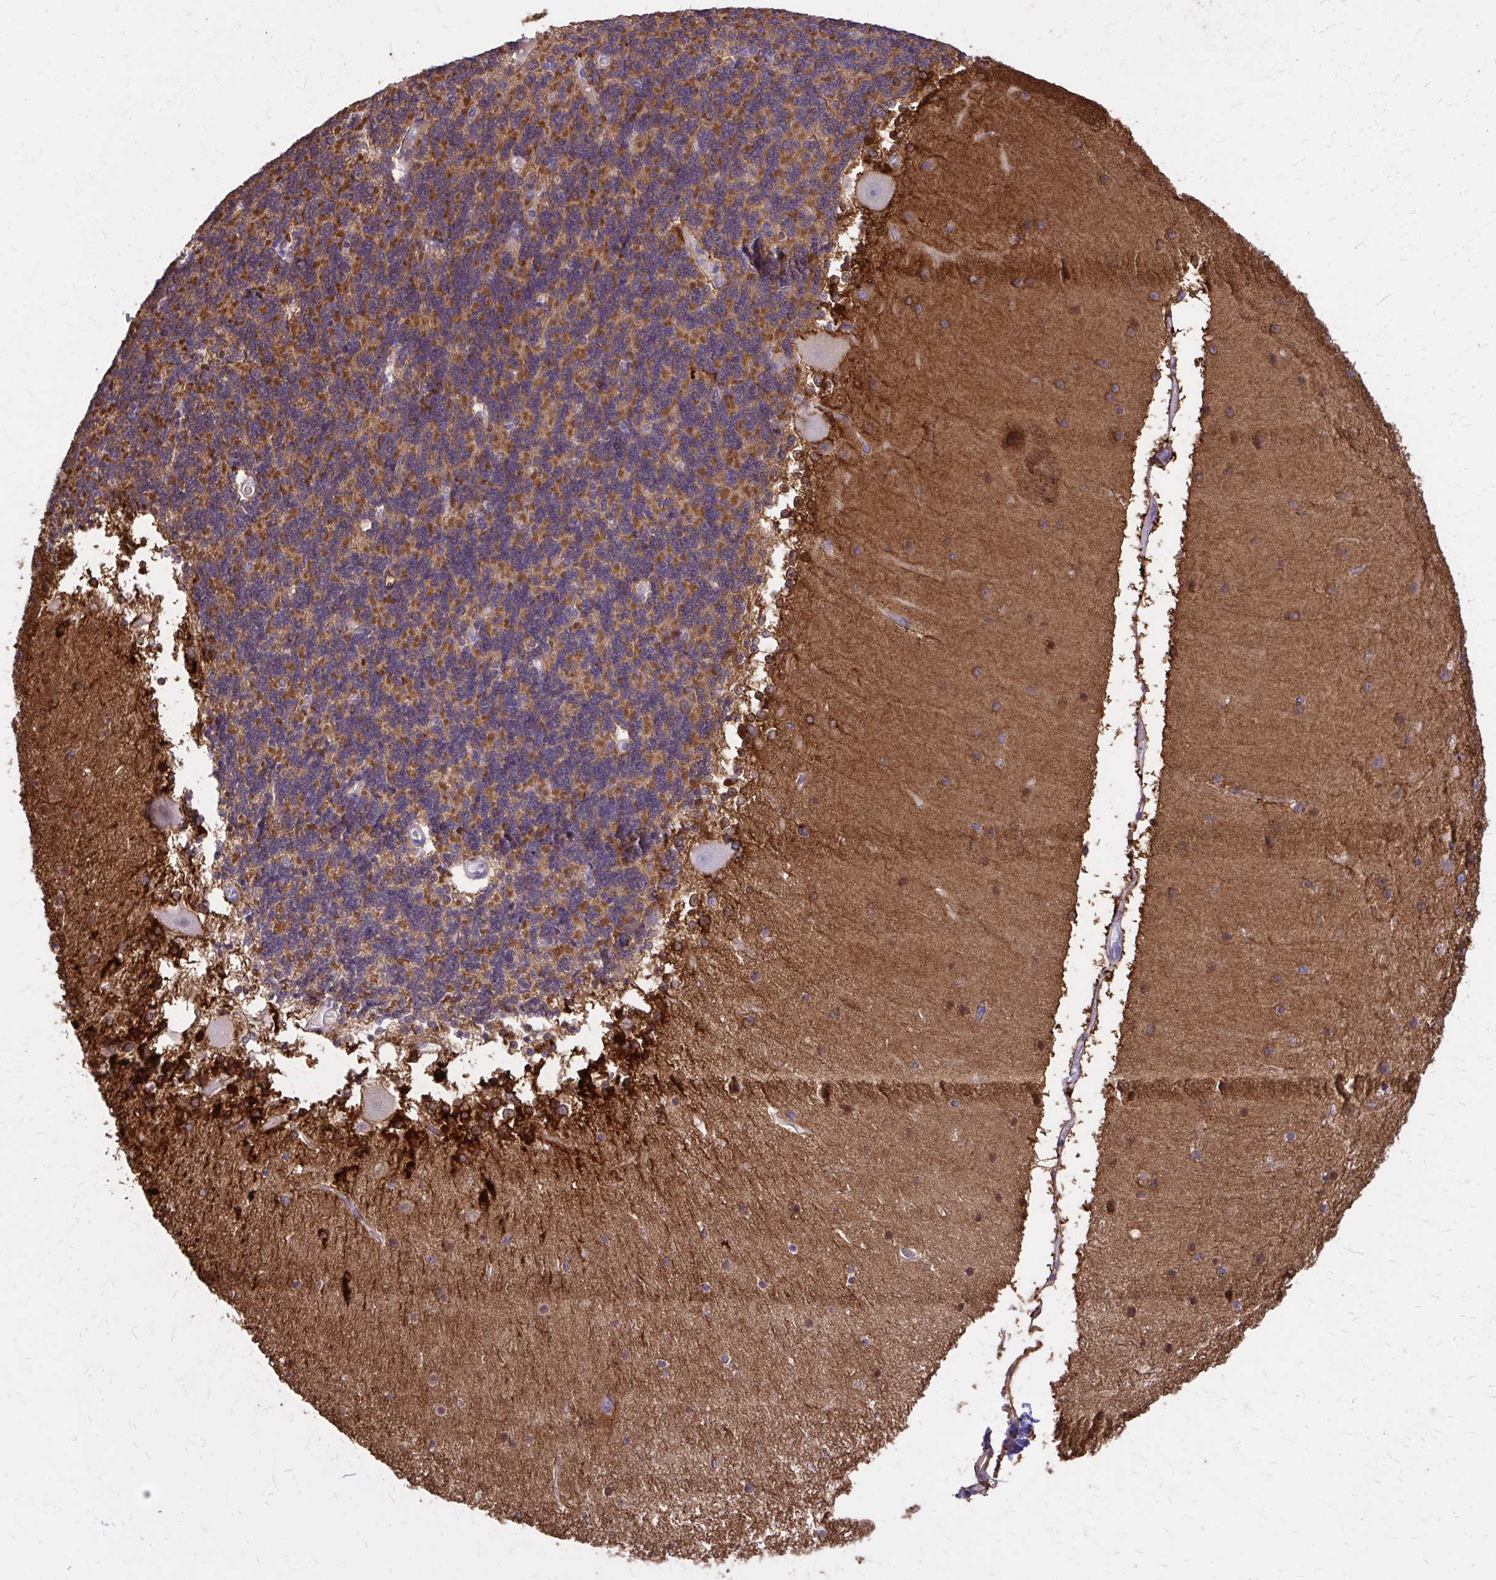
{"staining": {"intensity": "strong", "quantity": "25%-75%", "location": "cytoplasmic/membranous"}, "tissue": "cerebellum", "cell_type": "Cells in granular layer", "image_type": "normal", "snomed": [{"axis": "morphology", "description": "Normal tissue, NOS"}, {"axis": "topography", "description": "Cerebellum"}], "caption": "Approximately 25%-75% of cells in granular layer in benign human cerebellum show strong cytoplasmic/membranous protein staining as visualized by brown immunohistochemical staining.", "gene": "EPB41L1", "patient": {"sex": "female", "age": 54}}